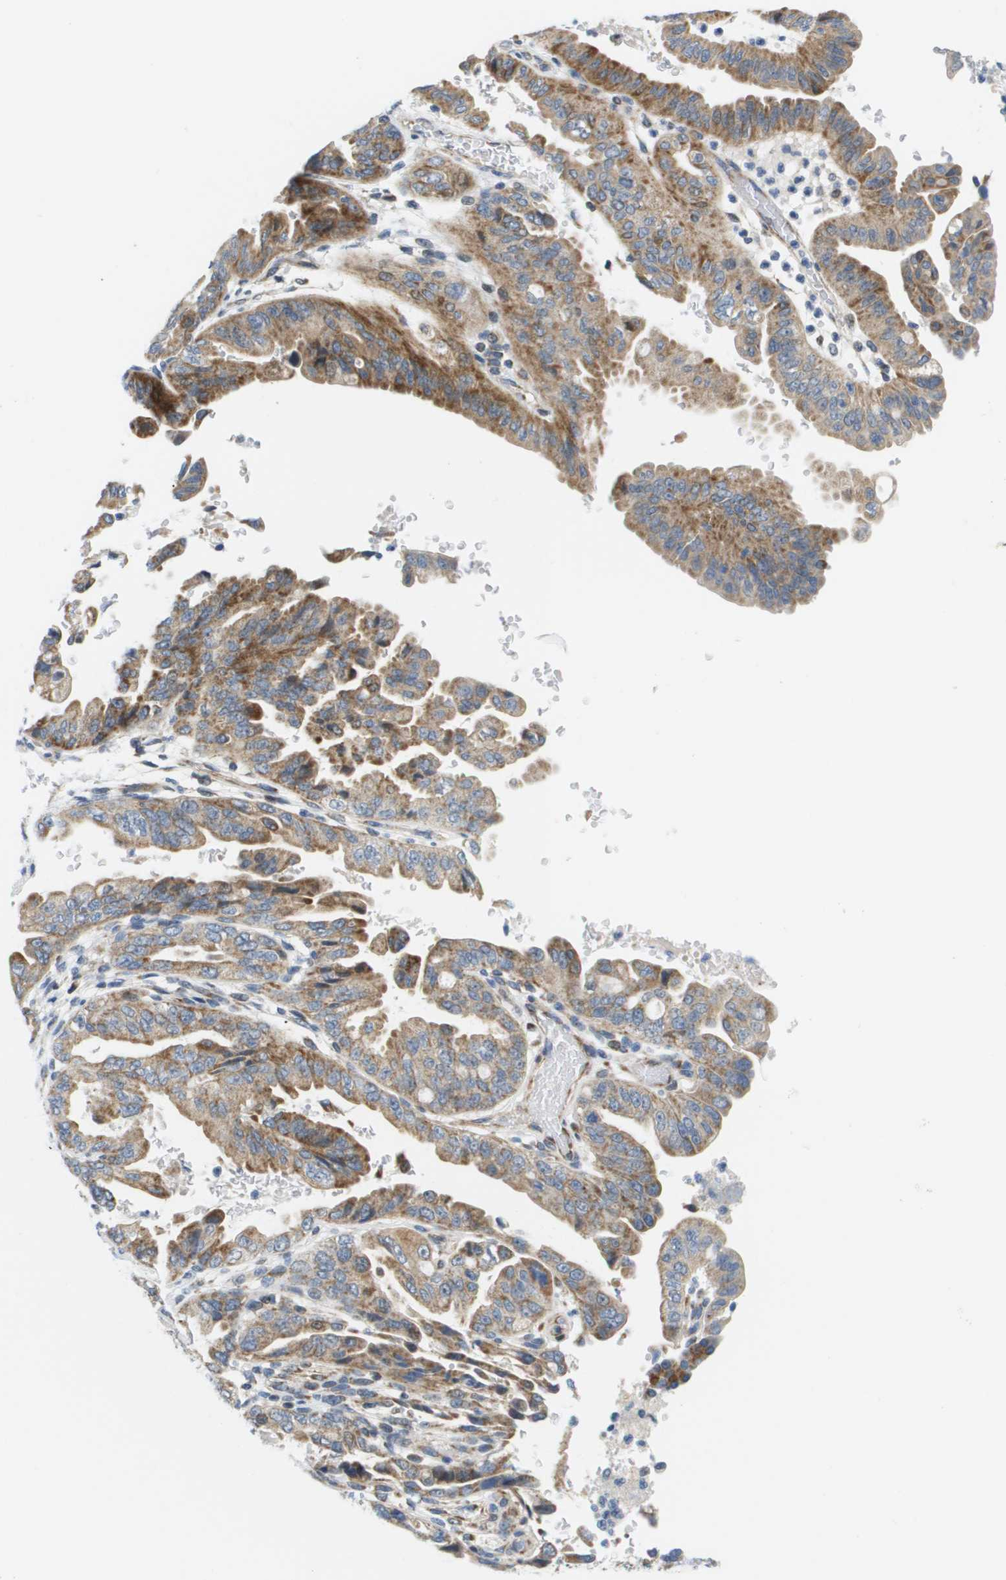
{"staining": {"intensity": "moderate", "quantity": ">75%", "location": "cytoplasmic/membranous"}, "tissue": "pancreatic cancer", "cell_type": "Tumor cells", "image_type": "cancer", "snomed": [{"axis": "morphology", "description": "Adenocarcinoma, NOS"}, {"axis": "topography", "description": "Pancreas"}], "caption": "Protein staining of pancreatic cancer tissue exhibits moderate cytoplasmic/membranous positivity in about >75% of tumor cells.", "gene": "KRT23", "patient": {"sex": "male", "age": 70}}